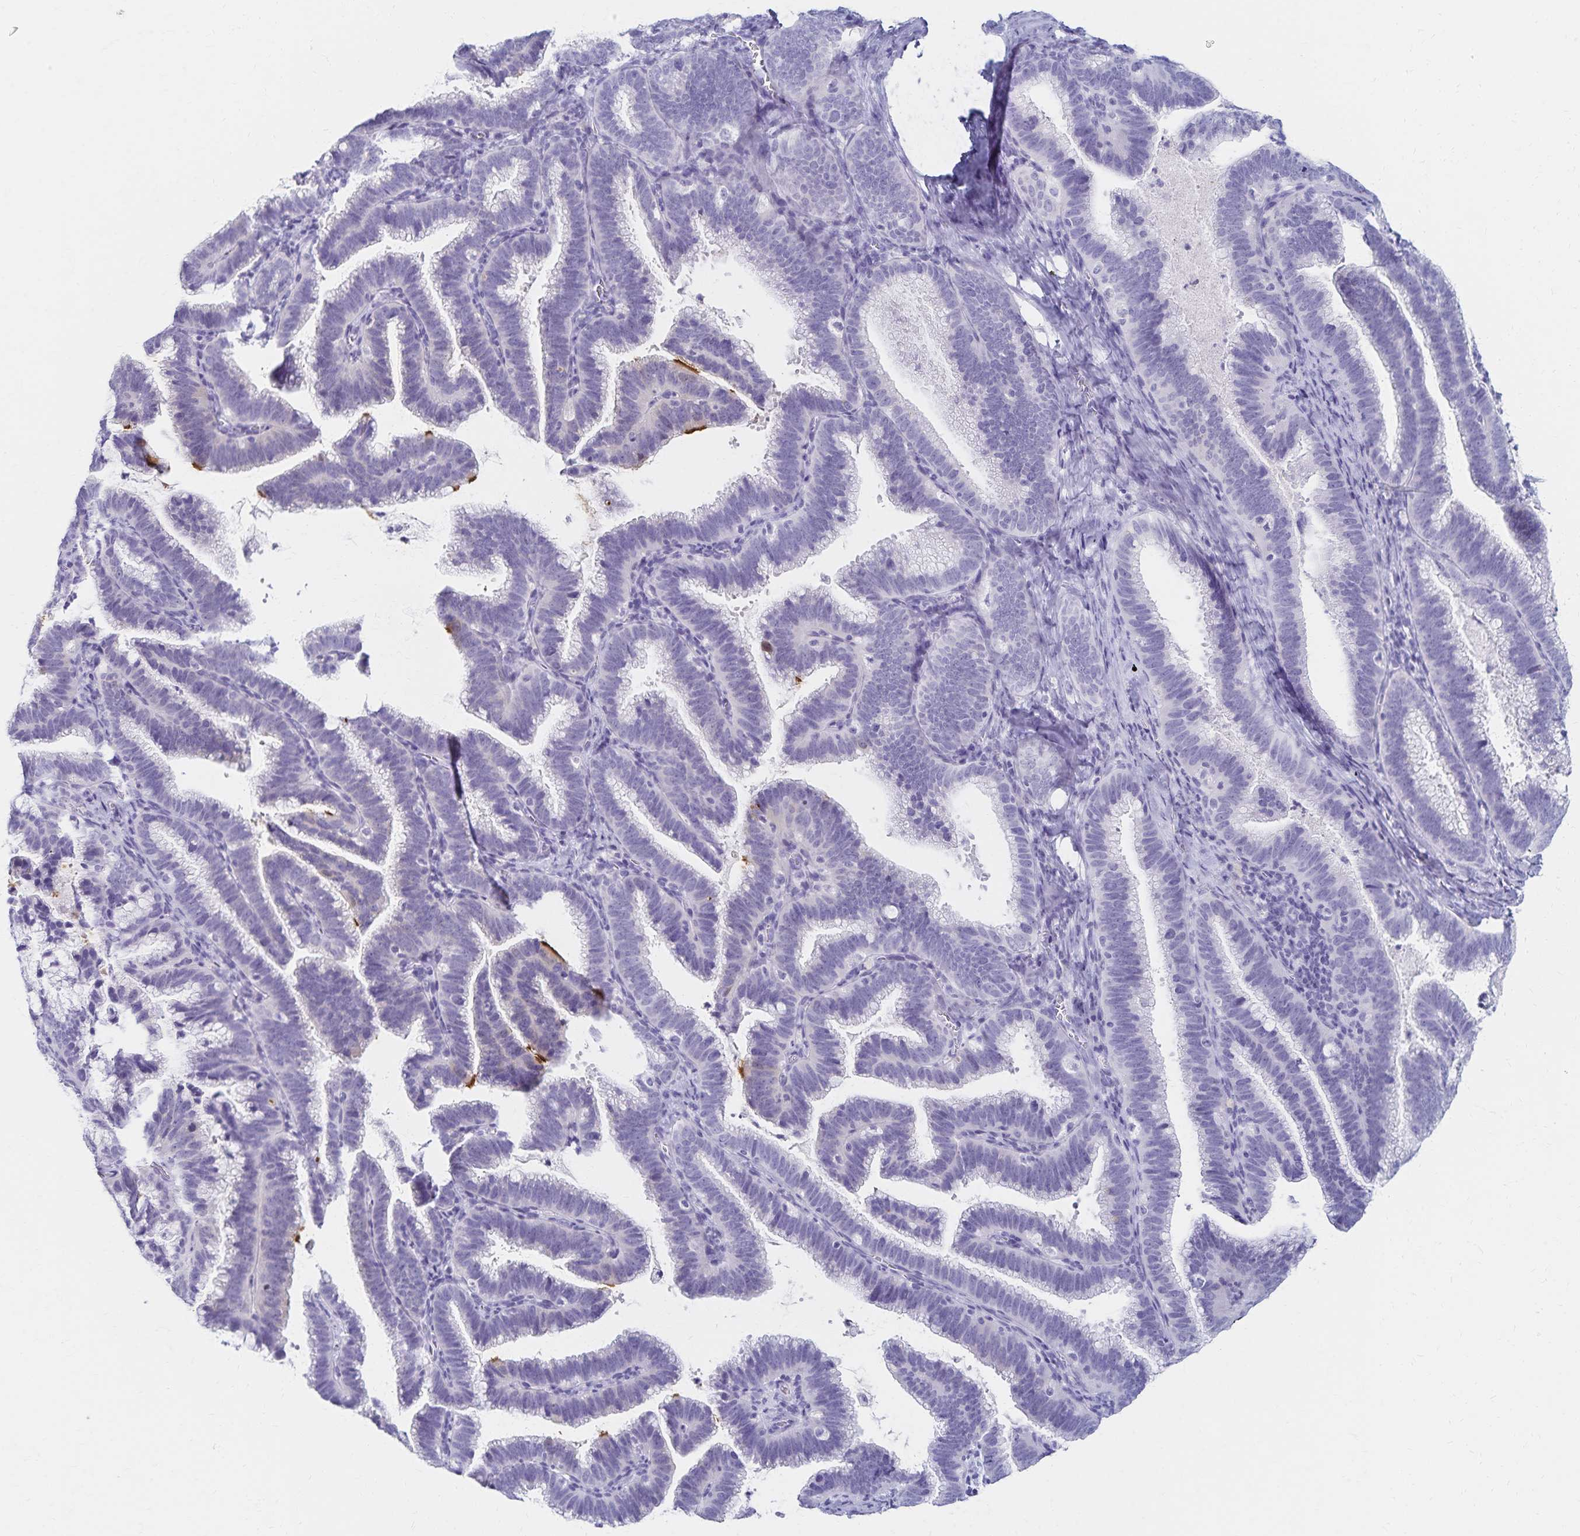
{"staining": {"intensity": "negative", "quantity": "none", "location": "none"}, "tissue": "cervical cancer", "cell_type": "Tumor cells", "image_type": "cancer", "snomed": [{"axis": "morphology", "description": "Adenocarcinoma, NOS"}, {"axis": "topography", "description": "Cervix"}], "caption": "This is an immunohistochemistry (IHC) photomicrograph of adenocarcinoma (cervical). There is no positivity in tumor cells.", "gene": "C2orf50", "patient": {"sex": "female", "age": 61}}